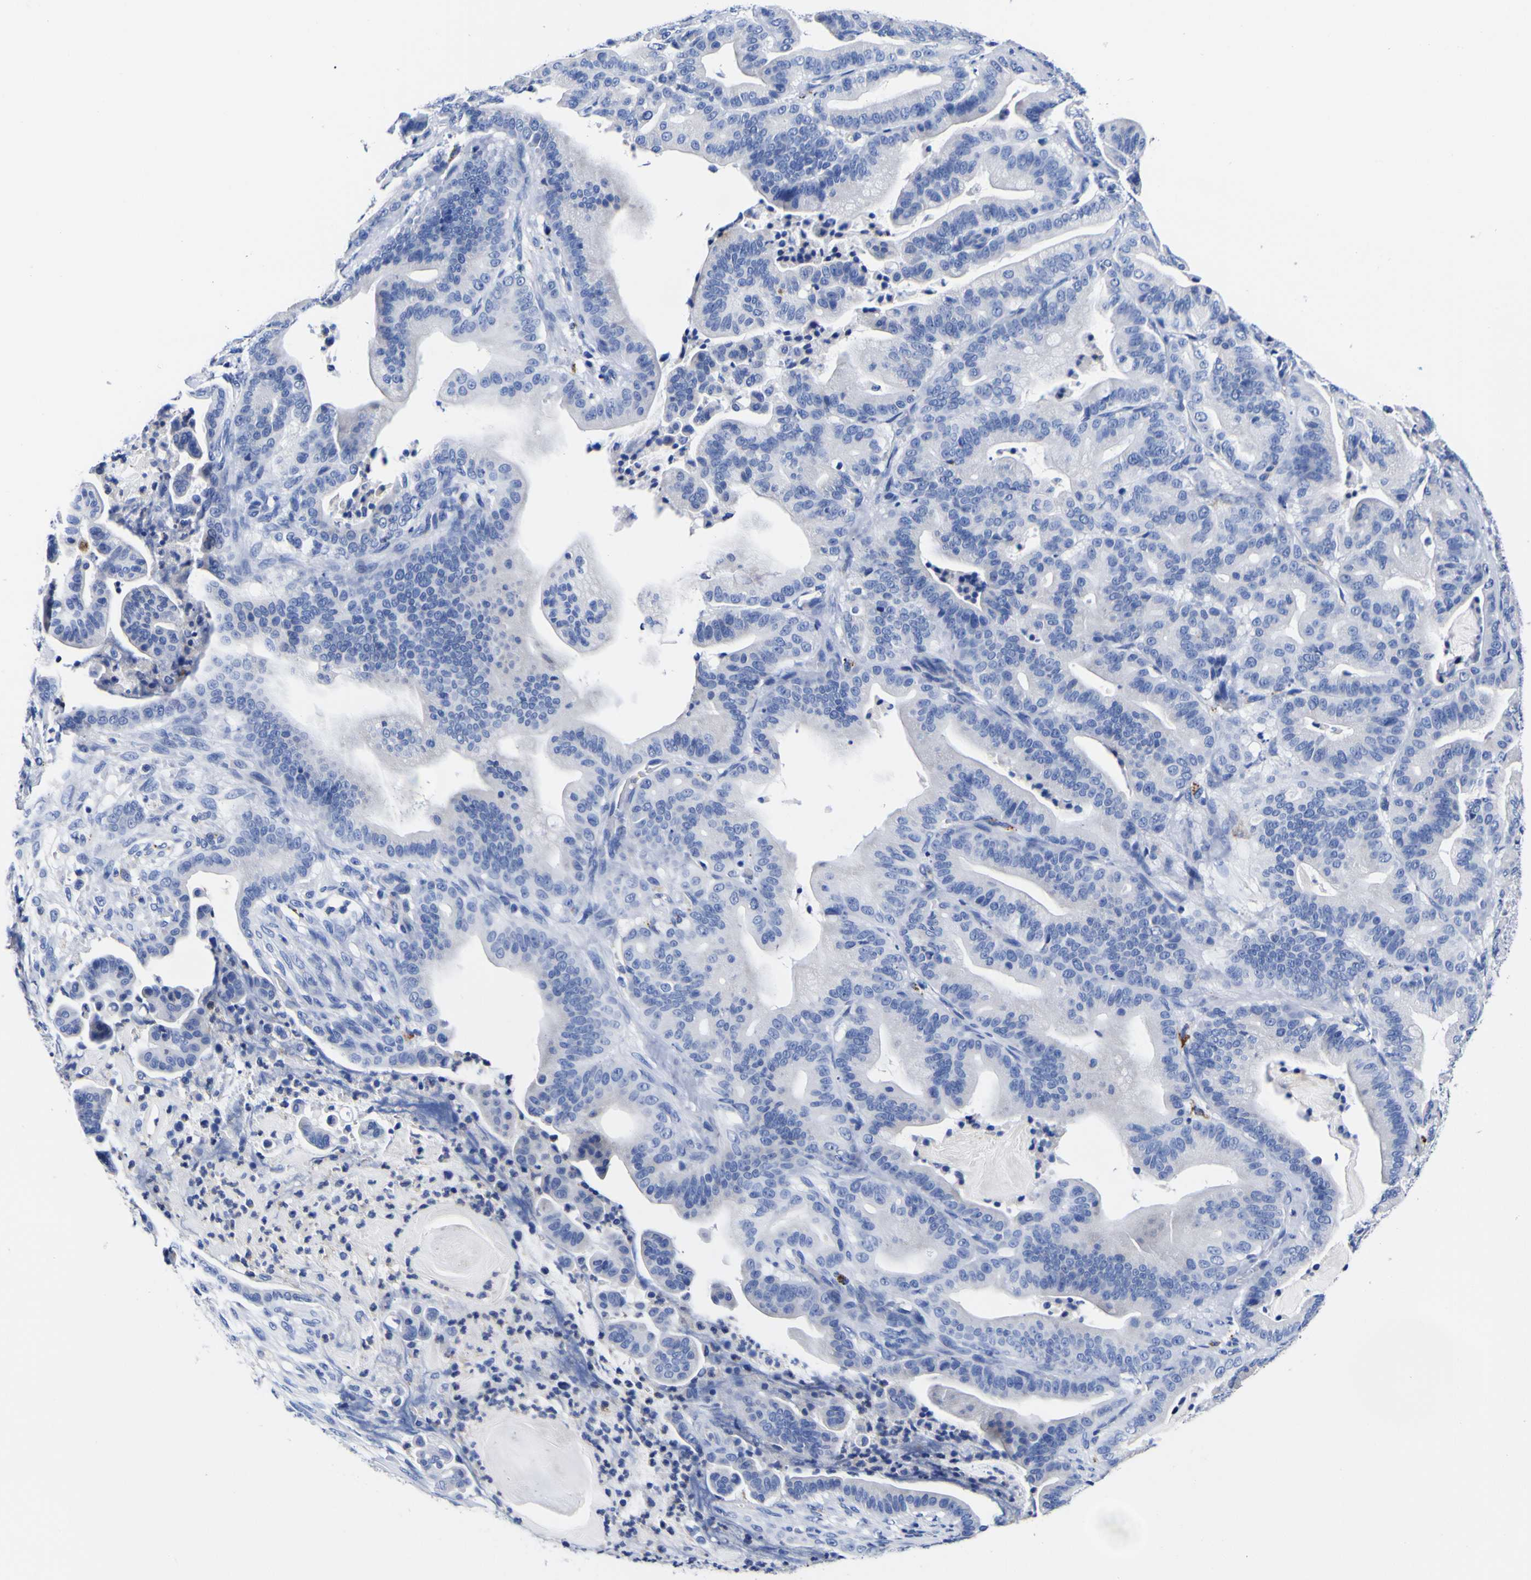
{"staining": {"intensity": "negative", "quantity": "none", "location": "none"}, "tissue": "pancreatic cancer", "cell_type": "Tumor cells", "image_type": "cancer", "snomed": [{"axis": "morphology", "description": "Adenocarcinoma, NOS"}, {"axis": "topography", "description": "Pancreas"}], "caption": "The photomicrograph displays no significant staining in tumor cells of pancreatic cancer (adenocarcinoma).", "gene": "HLA-DQA1", "patient": {"sex": "male", "age": 63}}